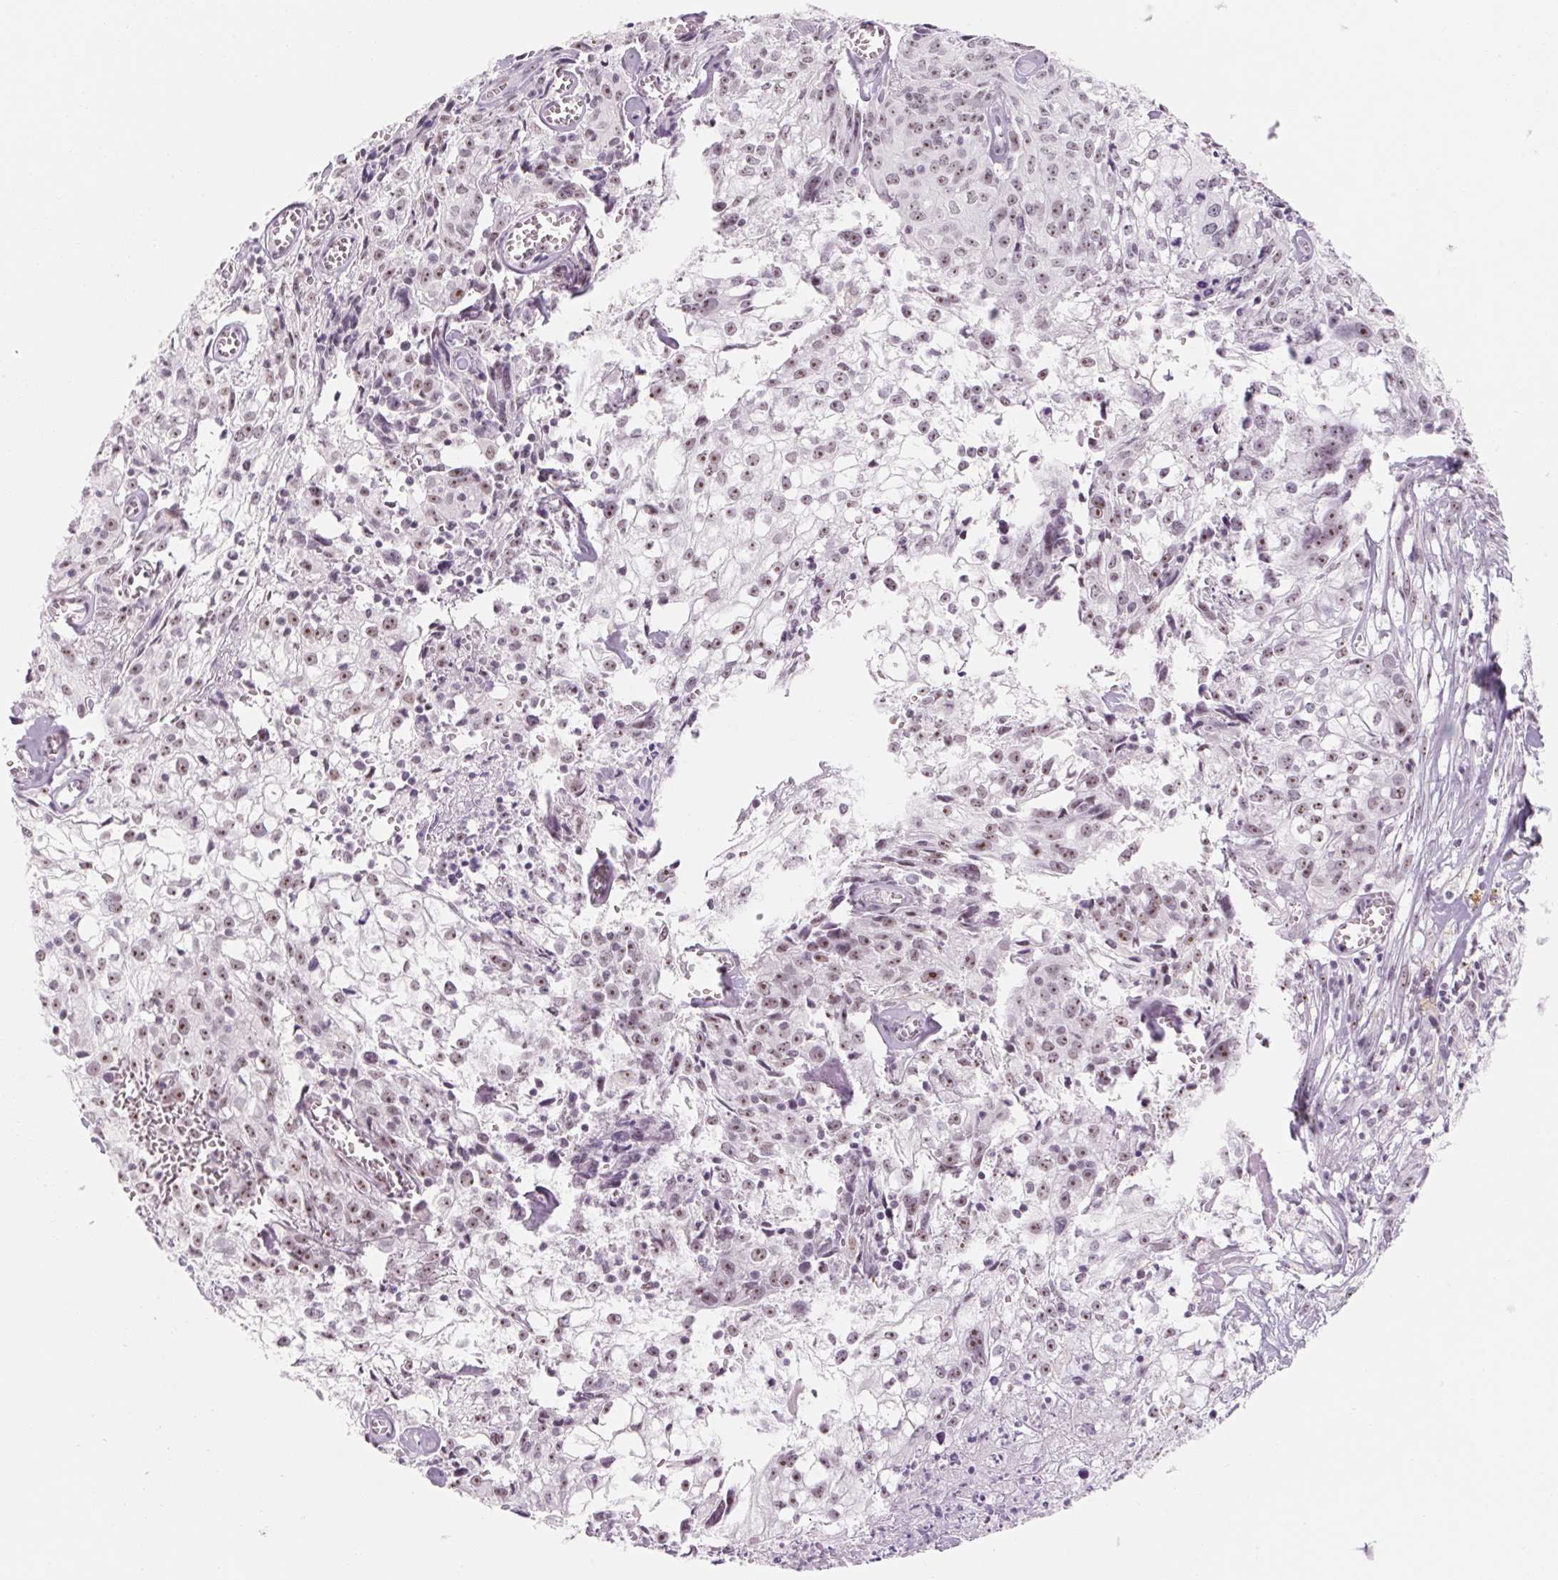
{"staining": {"intensity": "weak", "quantity": "25%-75%", "location": "nuclear"}, "tissue": "cervical cancer", "cell_type": "Tumor cells", "image_type": "cancer", "snomed": [{"axis": "morphology", "description": "Squamous cell carcinoma, NOS"}, {"axis": "topography", "description": "Cervix"}], "caption": "Cervical cancer stained with DAB immunohistochemistry (IHC) displays low levels of weak nuclear expression in about 25%-75% of tumor cells.", "gene": "ZIC4", "patient": {"sex": "female", "age": 85}}